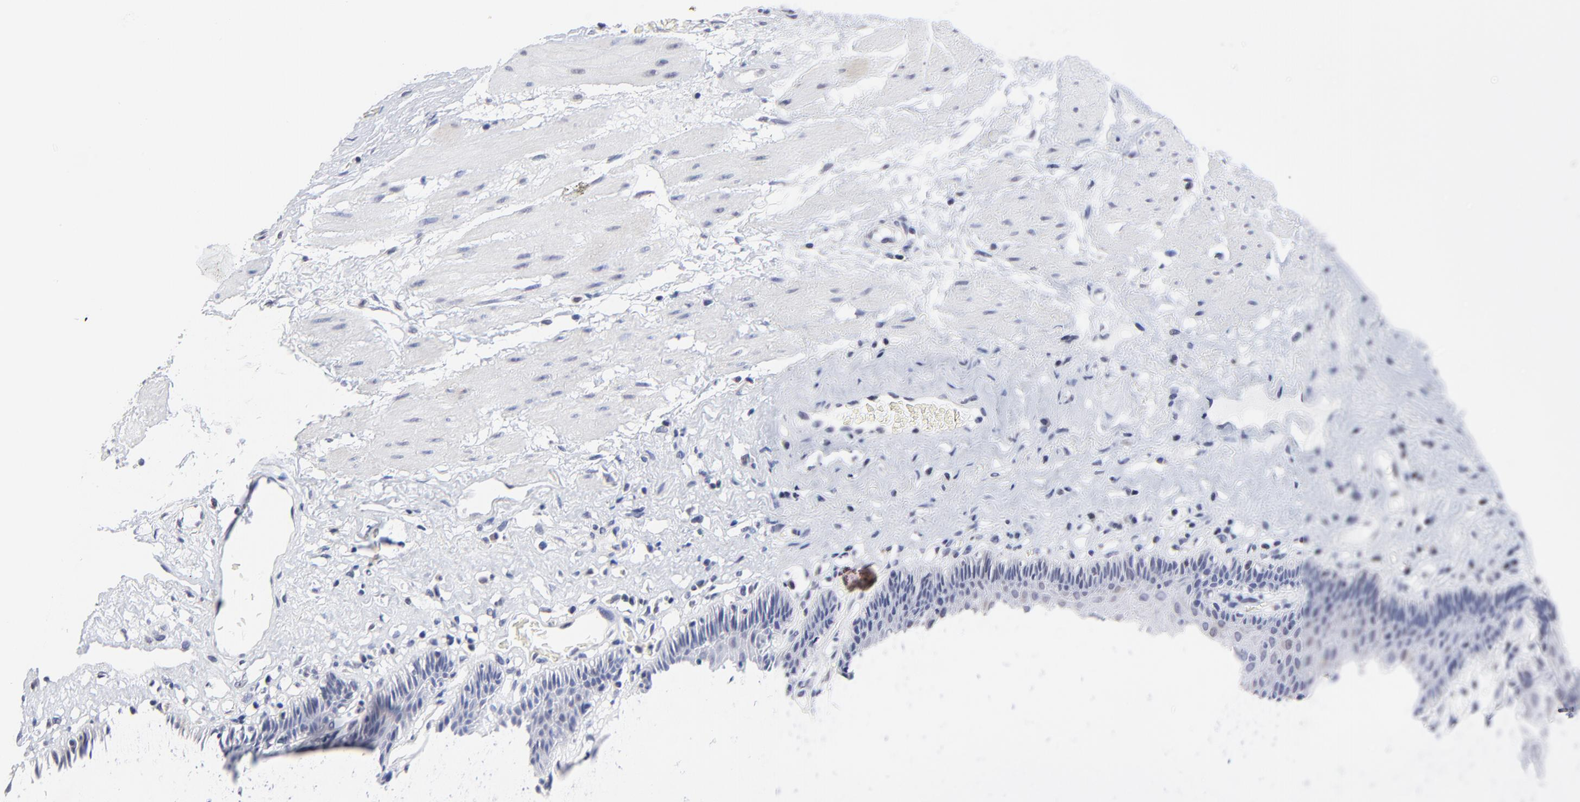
{"staining": {"intensity": "negative", "quantity": "none", "location": "none"}, "tissue": "esophagus", "cell_type": "Squamous epithelial cells", "image_type": "normal", "snomed": [{"axis": "morphology", "description": "Normal tissue, NOS"}, {"axis": "topography", "description": "Esophagus"}], "caption": "Esophagus was stained to show a protein in brown. There is no significant expression in squamous epithelial cells. (DAB immunohistochemistry (IHC) with hematoxylin counter stain).", "gene": "FBXO8", "patient": {"sex": "female", "age": 70}}